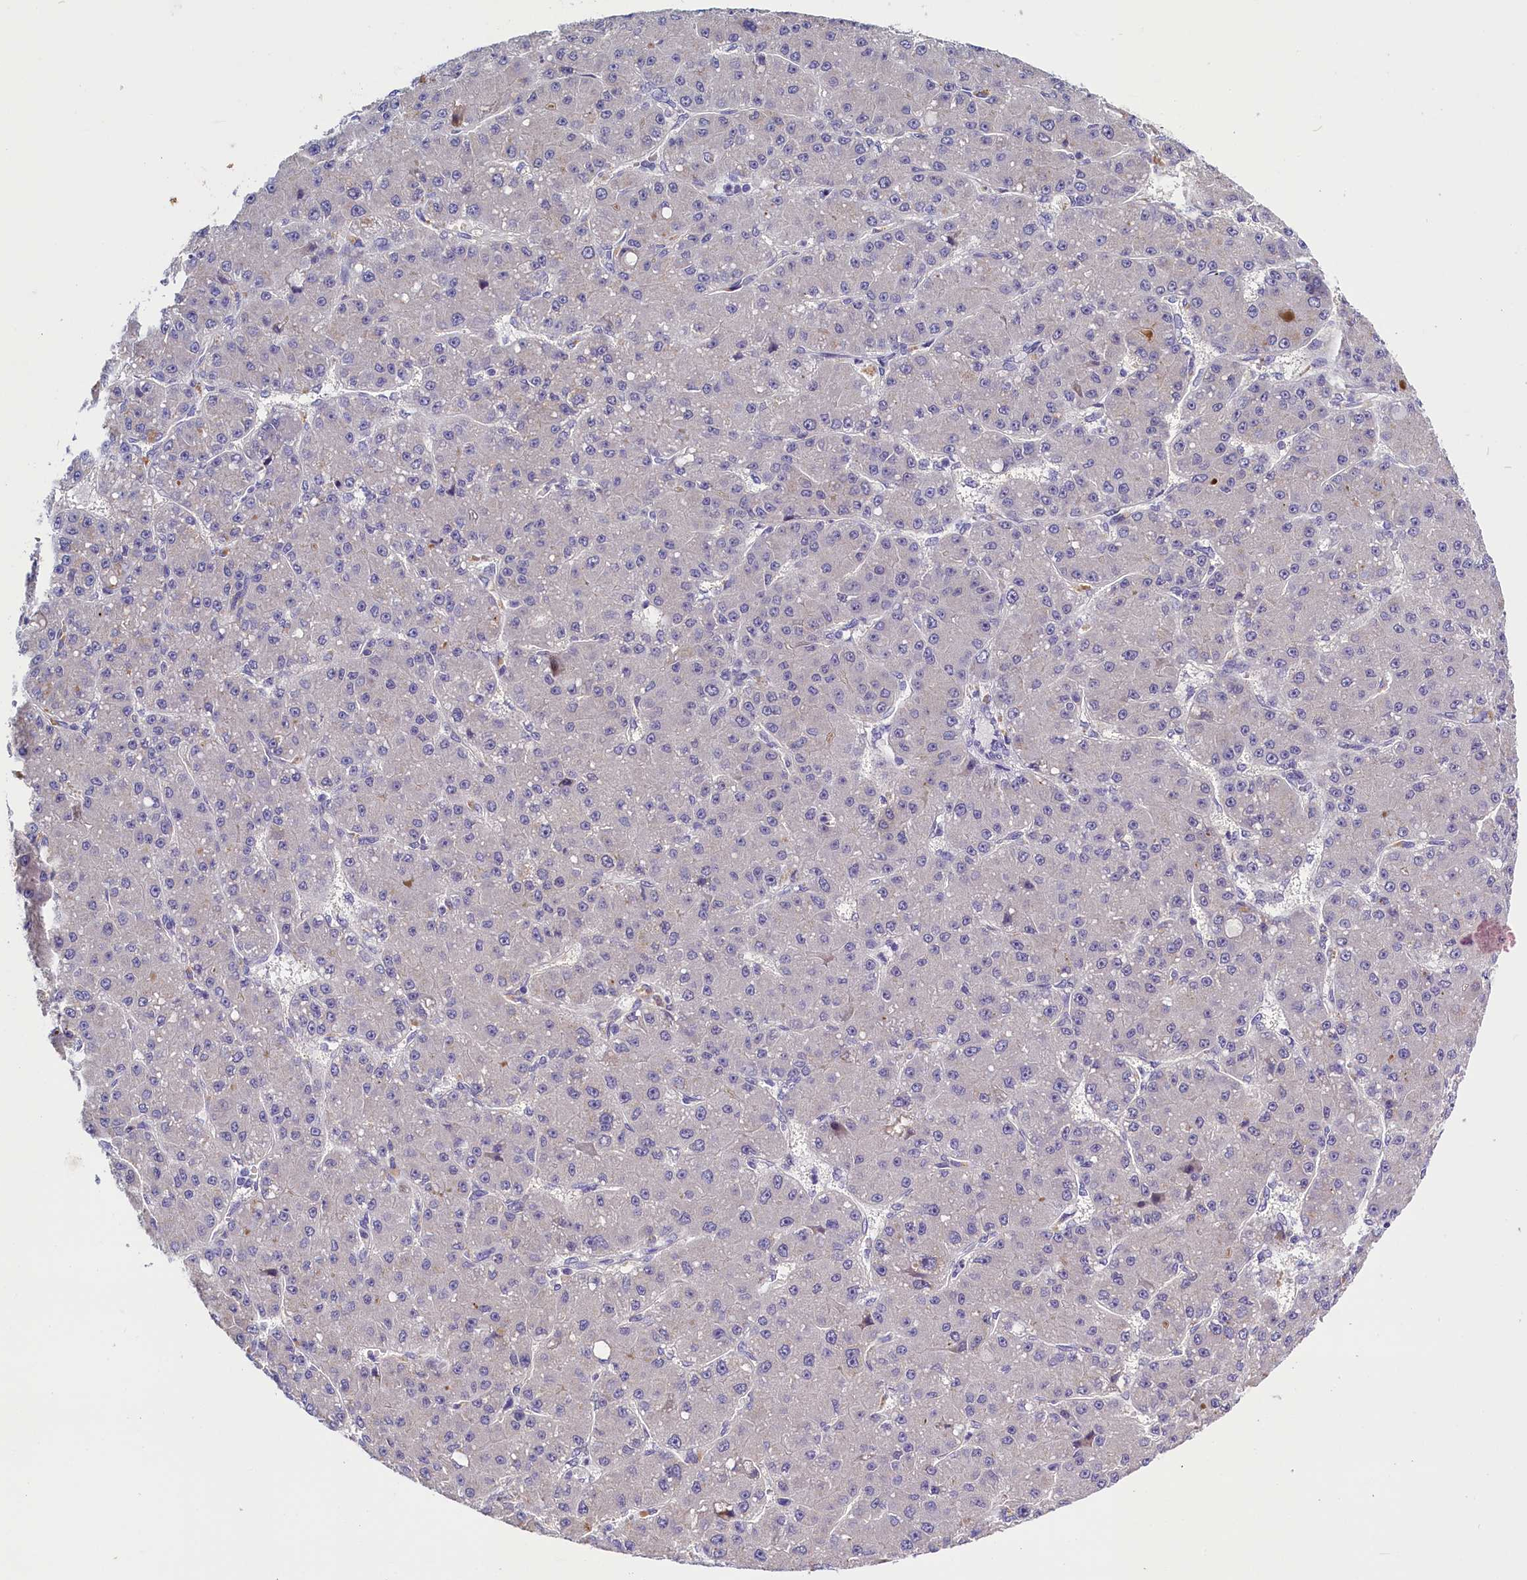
{"staining": {"intensity": "negative", "quantity": "none", "location": "none"}, "tissue": "liver cancer", "cell_type": "Tumor cells", "image_type": "cancer", "snomed": [{"axis": "morphology", "description": "Carcinoma, Hepatocellular, NOS"}, {"axis": "topography", "description": "Liver"}], "caption": "IHC of liver cancer (hepatocellular carcinoma) displays no positivity in tumor cells.", "gene": "RTTN", "patient": {"sex": "male", "age": 67}}